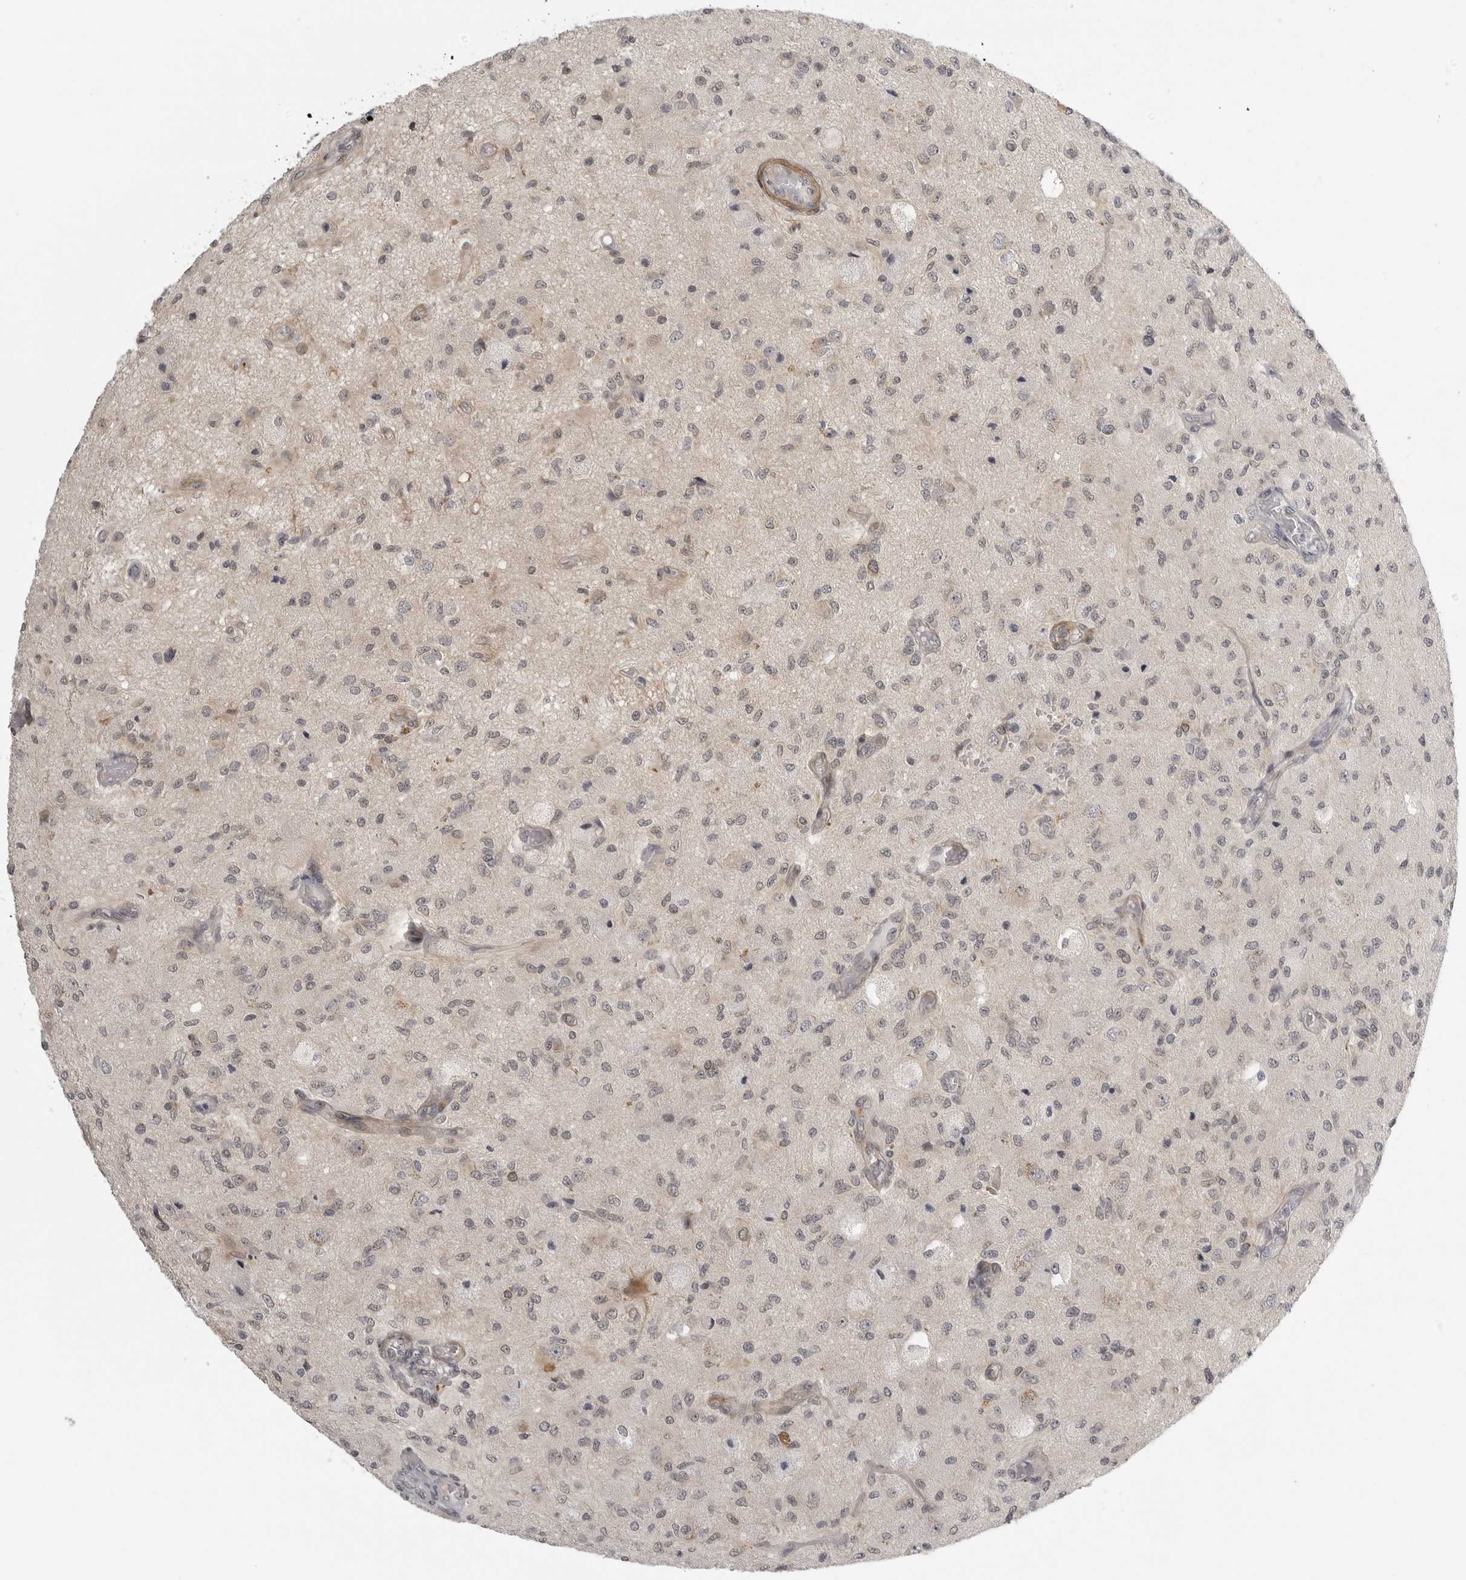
{"staining": {"intensity": "weak", "quantity": "<25%", "location": "cytoplasmic/membranous"}, "tissue": "glioma", "cell_type": "Tumor cells", "image_type": "cancer", "snomed": [{"axis": "morphology", "description": "Normal tissue, NOS"}, {"axis": "morphology", "description": "Glioma, malignant, High grade"}, {"axis": "topography", "description": "Cerebral cortex"}], "caption": "There is no significant expression in tumor cells of high-grade glioma (malignant). The staining is performed using DAB (3,3'-diaminobenzidine) brown chromogen with nuclei counter-stained in using hematoxylin.", "gene": "TUT4", "patient": {"sex": "male", "age": 77}}